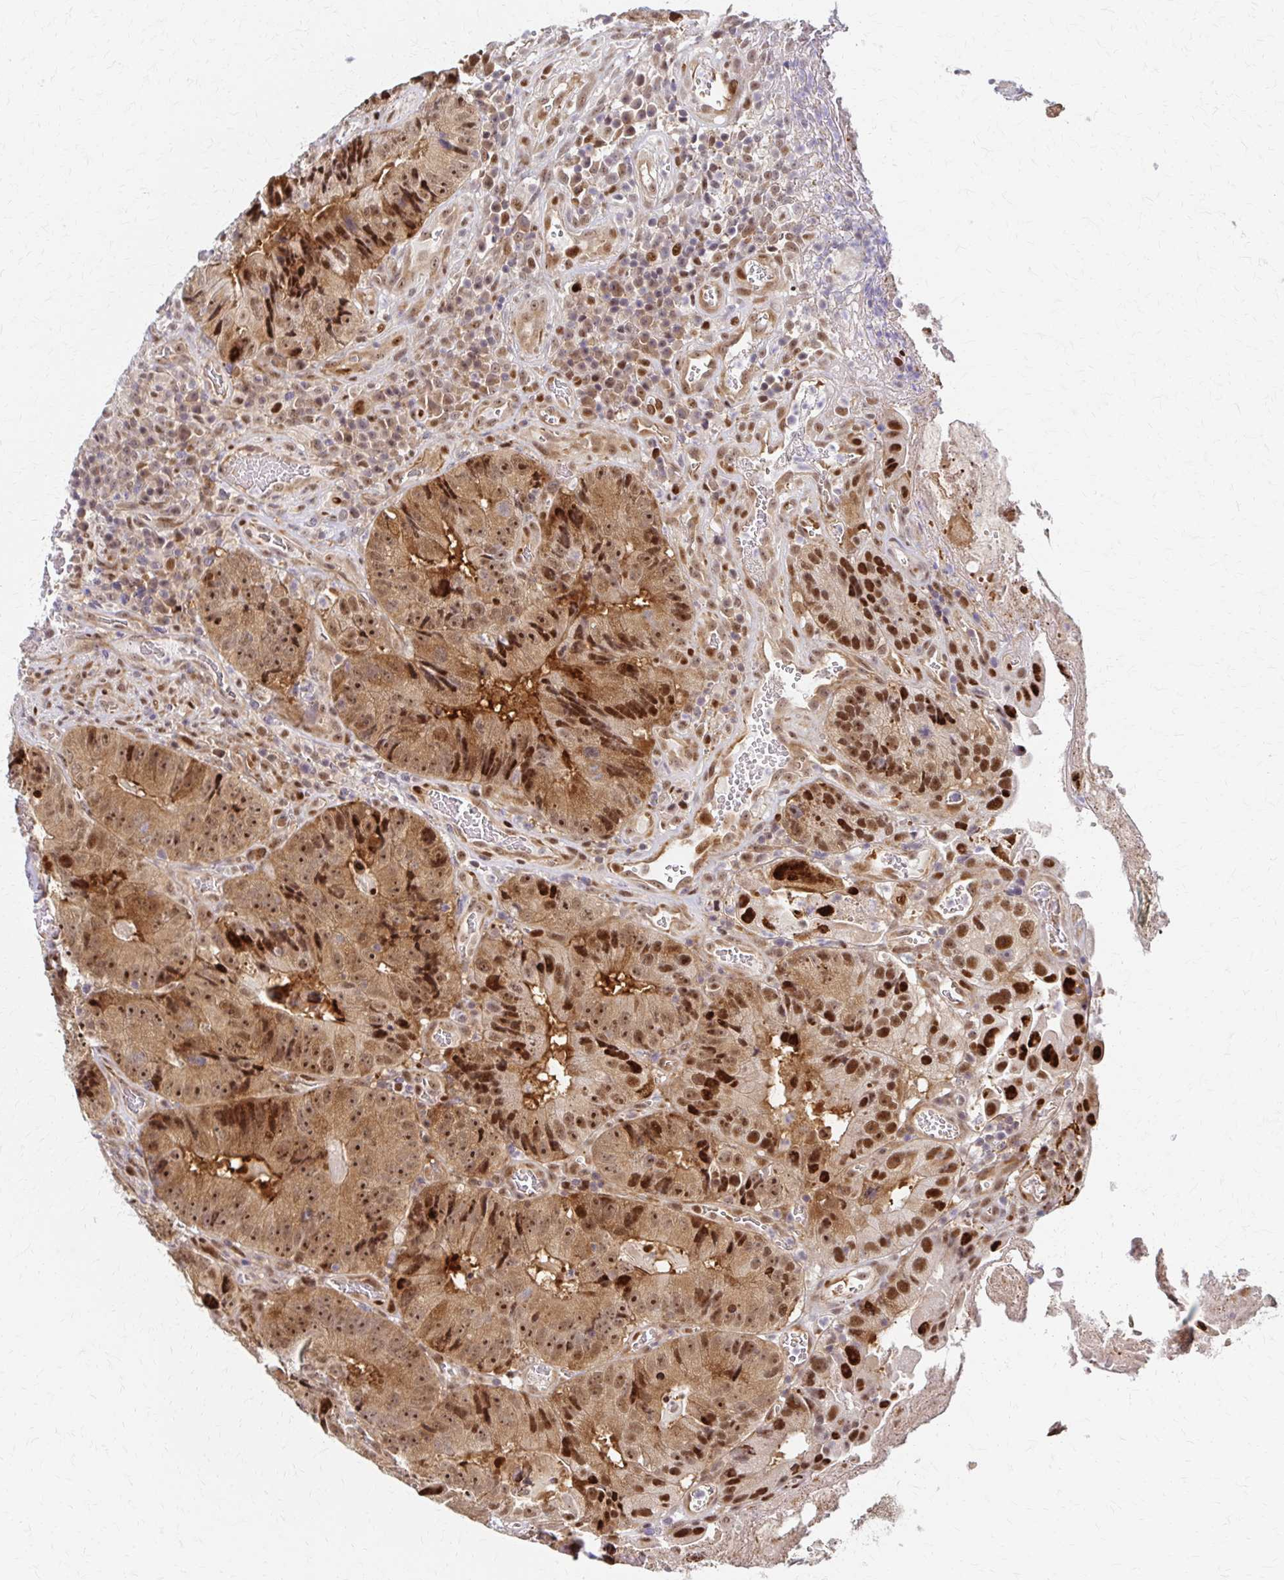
{"staining": {"intensity": "moderate", "quantity": ">75%", "location": "cytoplasmic/membranous,nuclear"}, "tissue": "colorectal cancer", "cell_type": "Tumor cells", "image_type": "cancer", "snomed": [{"axis": "morphology", "description": "Adenocarcinoma, NOS"}, {"axis": "topography", "description": "Colon"}], "caption": "Human colorectal cancer stained with a brown dye demonstrates moderate cytoplasmic/membranous and nuclear positive expression in about >75% of tumor cells.", "gene": "PSMD7", "patient": {"sex": "female", "age": 86}}